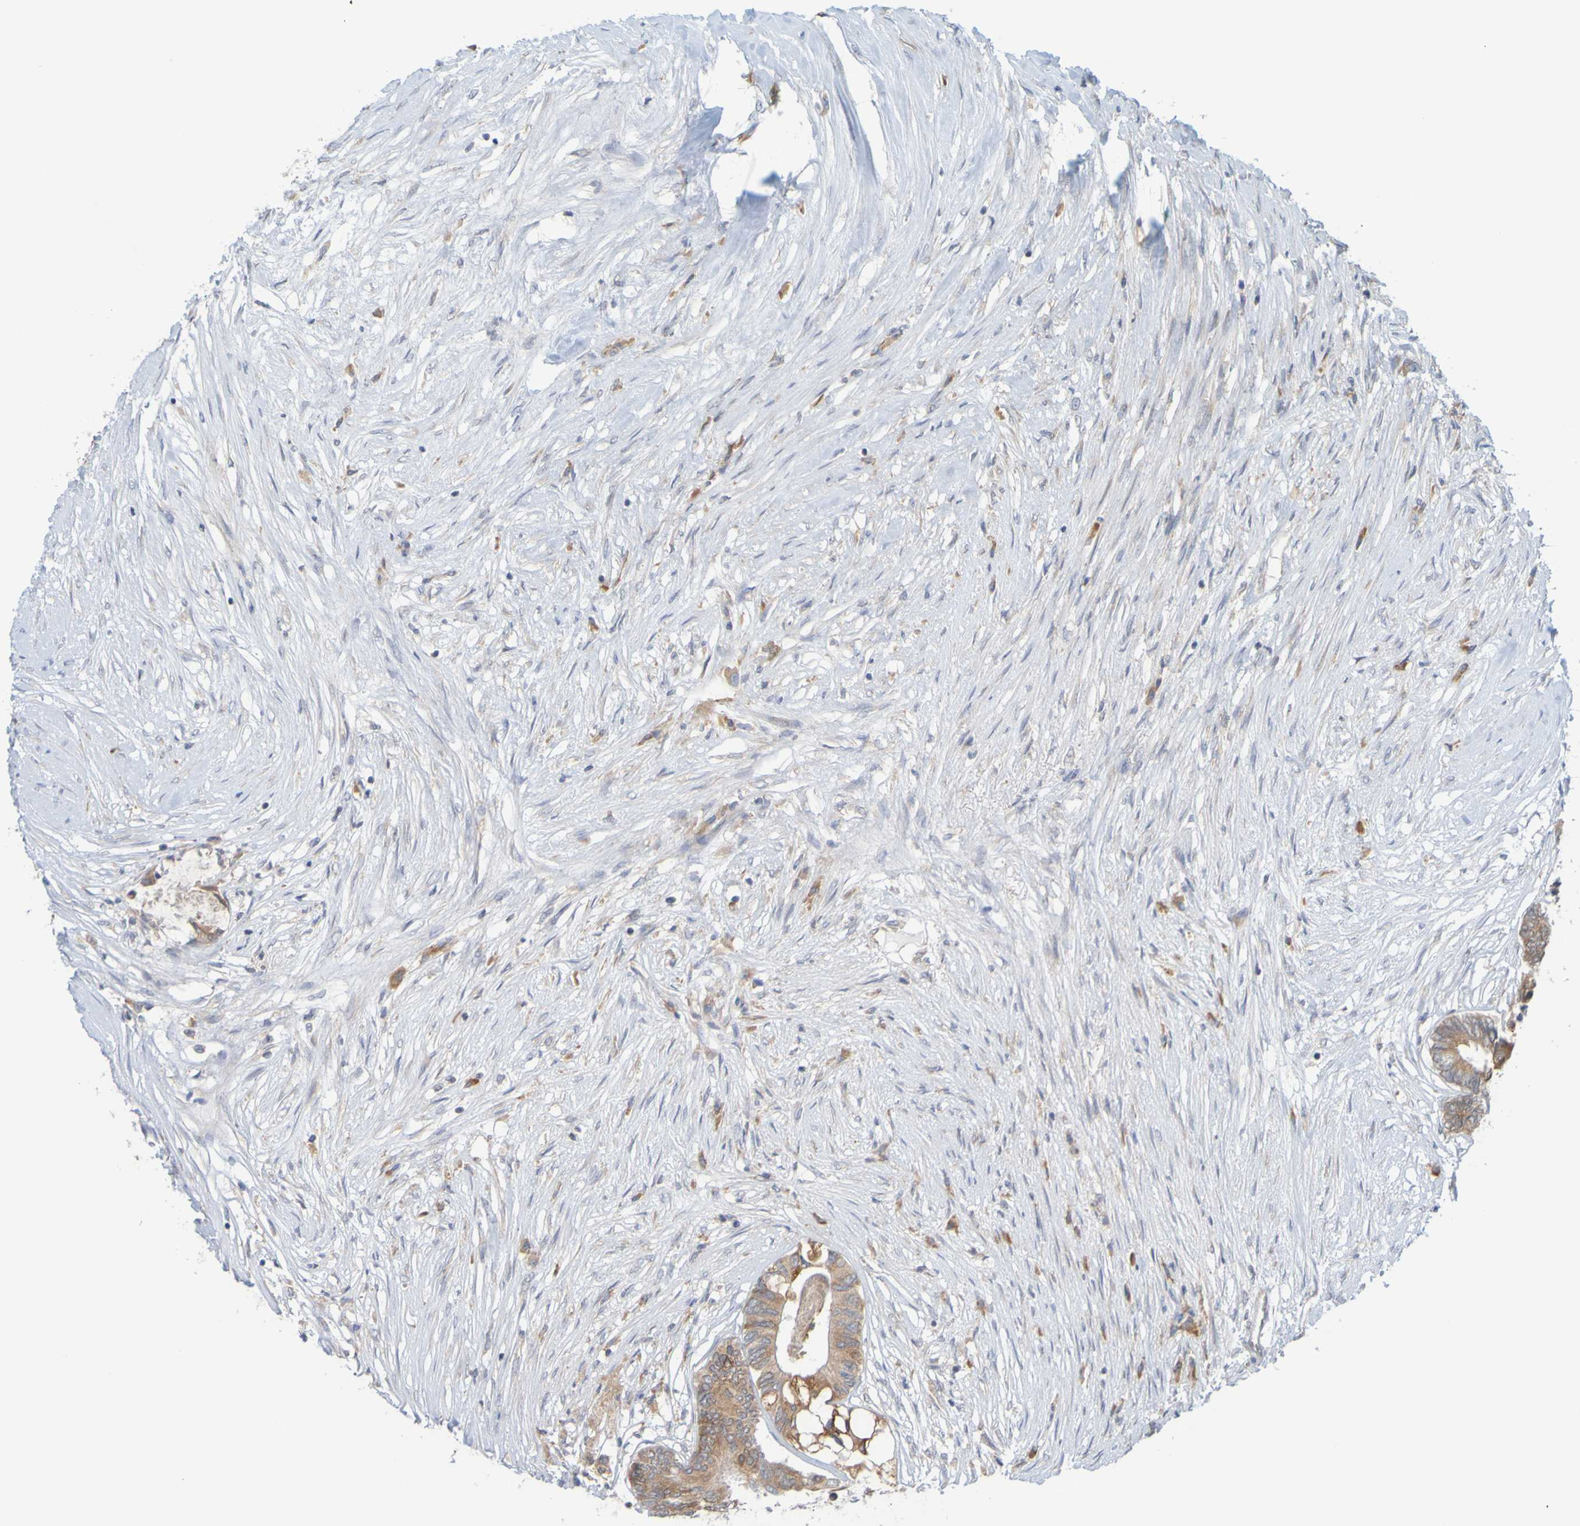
{"staining": {"intensity": "moderate", "quantity": ">75%", "location": "cytoplasmic/membranous"}, "tissue": "colorectal cancer", "cell_type": "Tumor cells", "image_type": "cancer", "snomed": [{"axis": "morphology", "description": "Adenocarcinoma, NOS"}, {"axis": "topography", "description": "Rectum"}], "caption": "IHC histopathology image of neoplastic tissue: adenocarcinoma (colorectal) stained using immunohistochemistry exhibits medium levels of moderate protein expression localized specifically in the cytoplasmic/membranous of tumor cells, appearing as a cytoplasmic/membranous brown color.", "gene": "MOGS", "patient": {"sex": "male", "age": 63}}